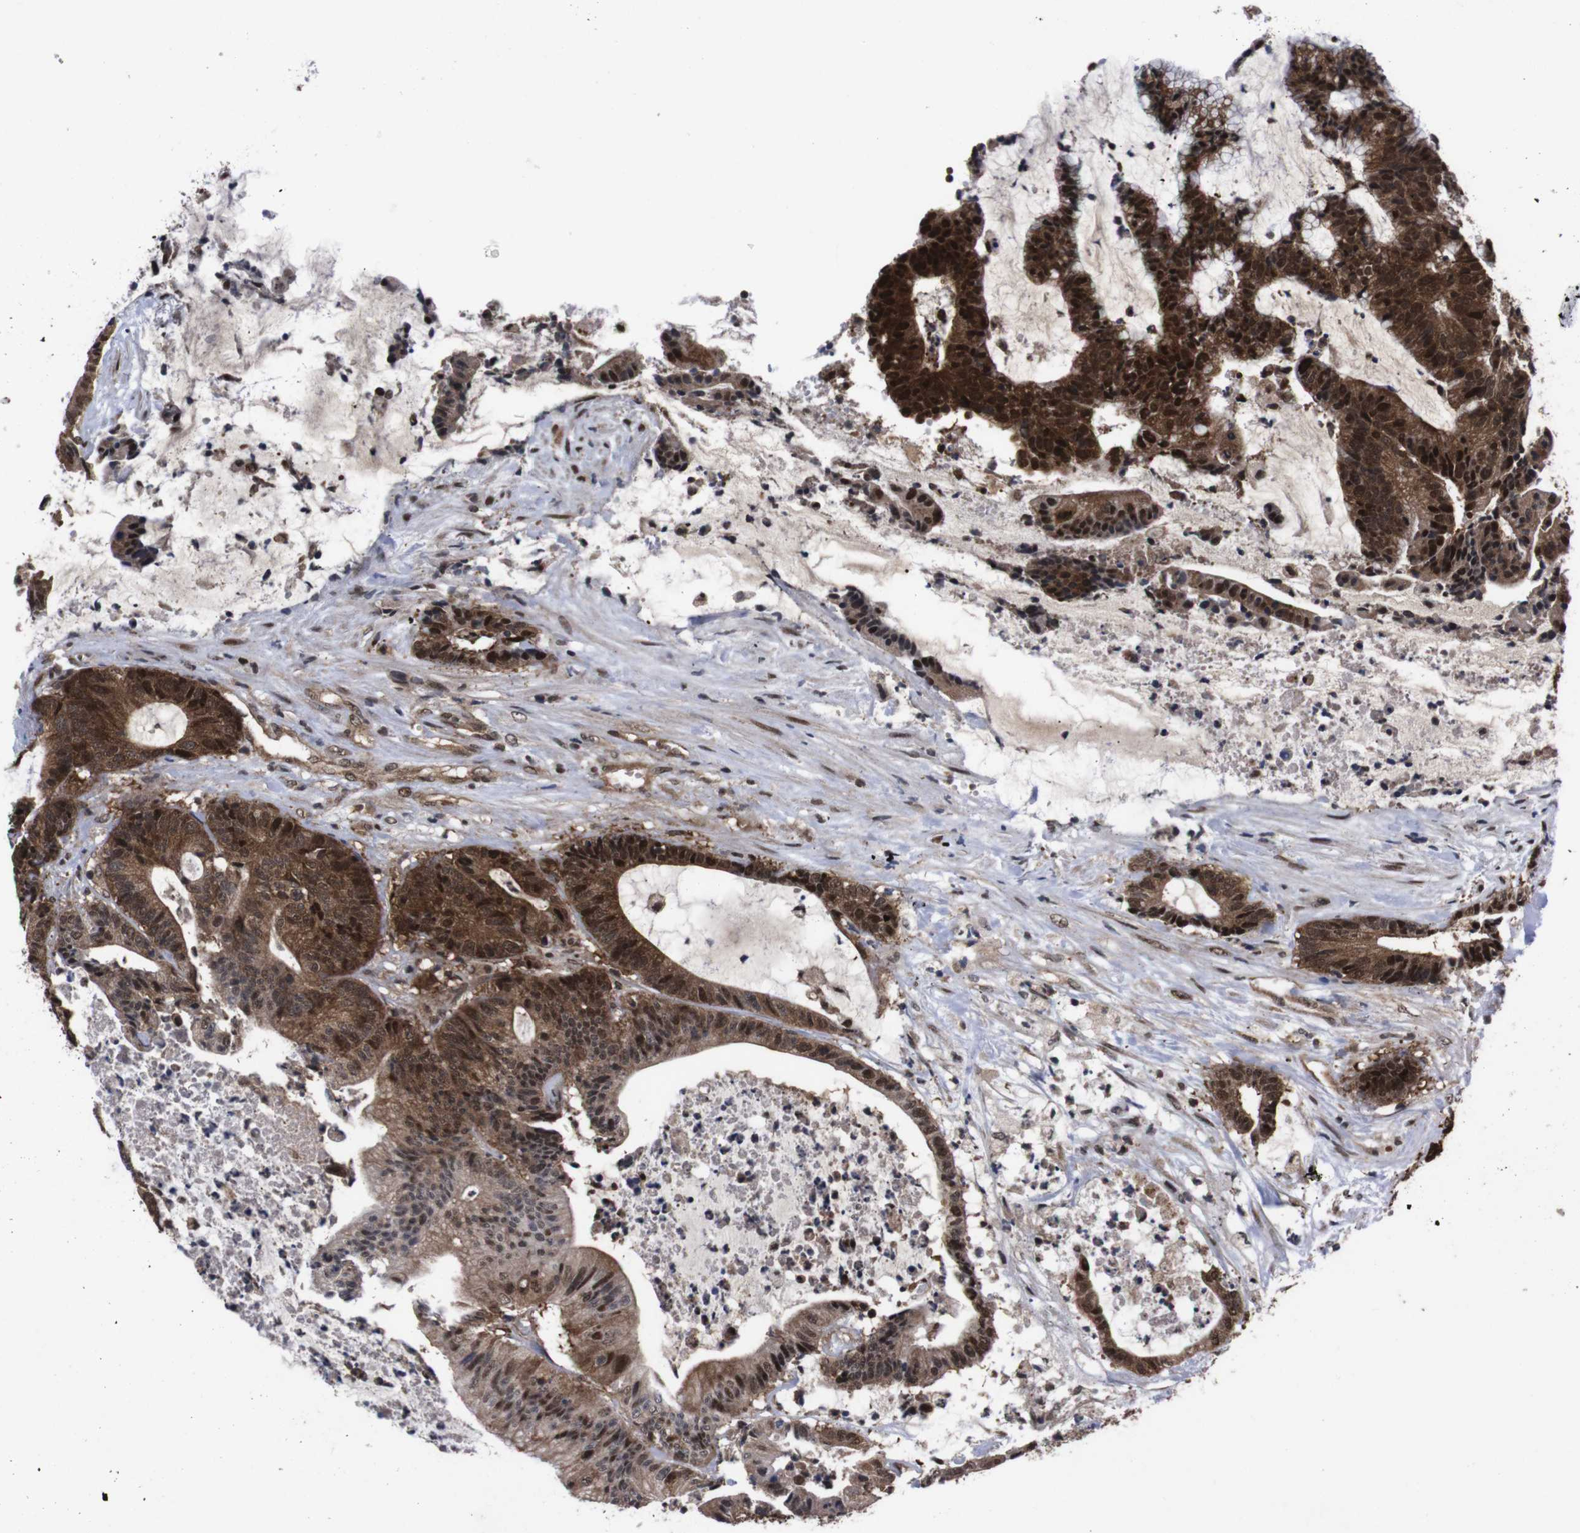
{"staining": {"intensity": "strong", "quantity": ">75%", "location": "cytoplasmic/membranous,nuclear"}, "tissue": "colorectal cancer", "cell_type": "Tumor cells", "image_type": "cancer", "snomed": [{"axis": "morphology", "description": "Adenocarcinoma, NOS"}, {"axis": "topography", "description": "Colon"}], "caption": "The photomicrograph exhibits immunohistochemical staining of colorectal cancer (adenocarcinoma). There is strong cytoplasmic/membranous and nuclear expression is present in approximately >75% of tumor cells.", "gene": "UBQLN2", "patient": {"sex": "female", "age": 84}}